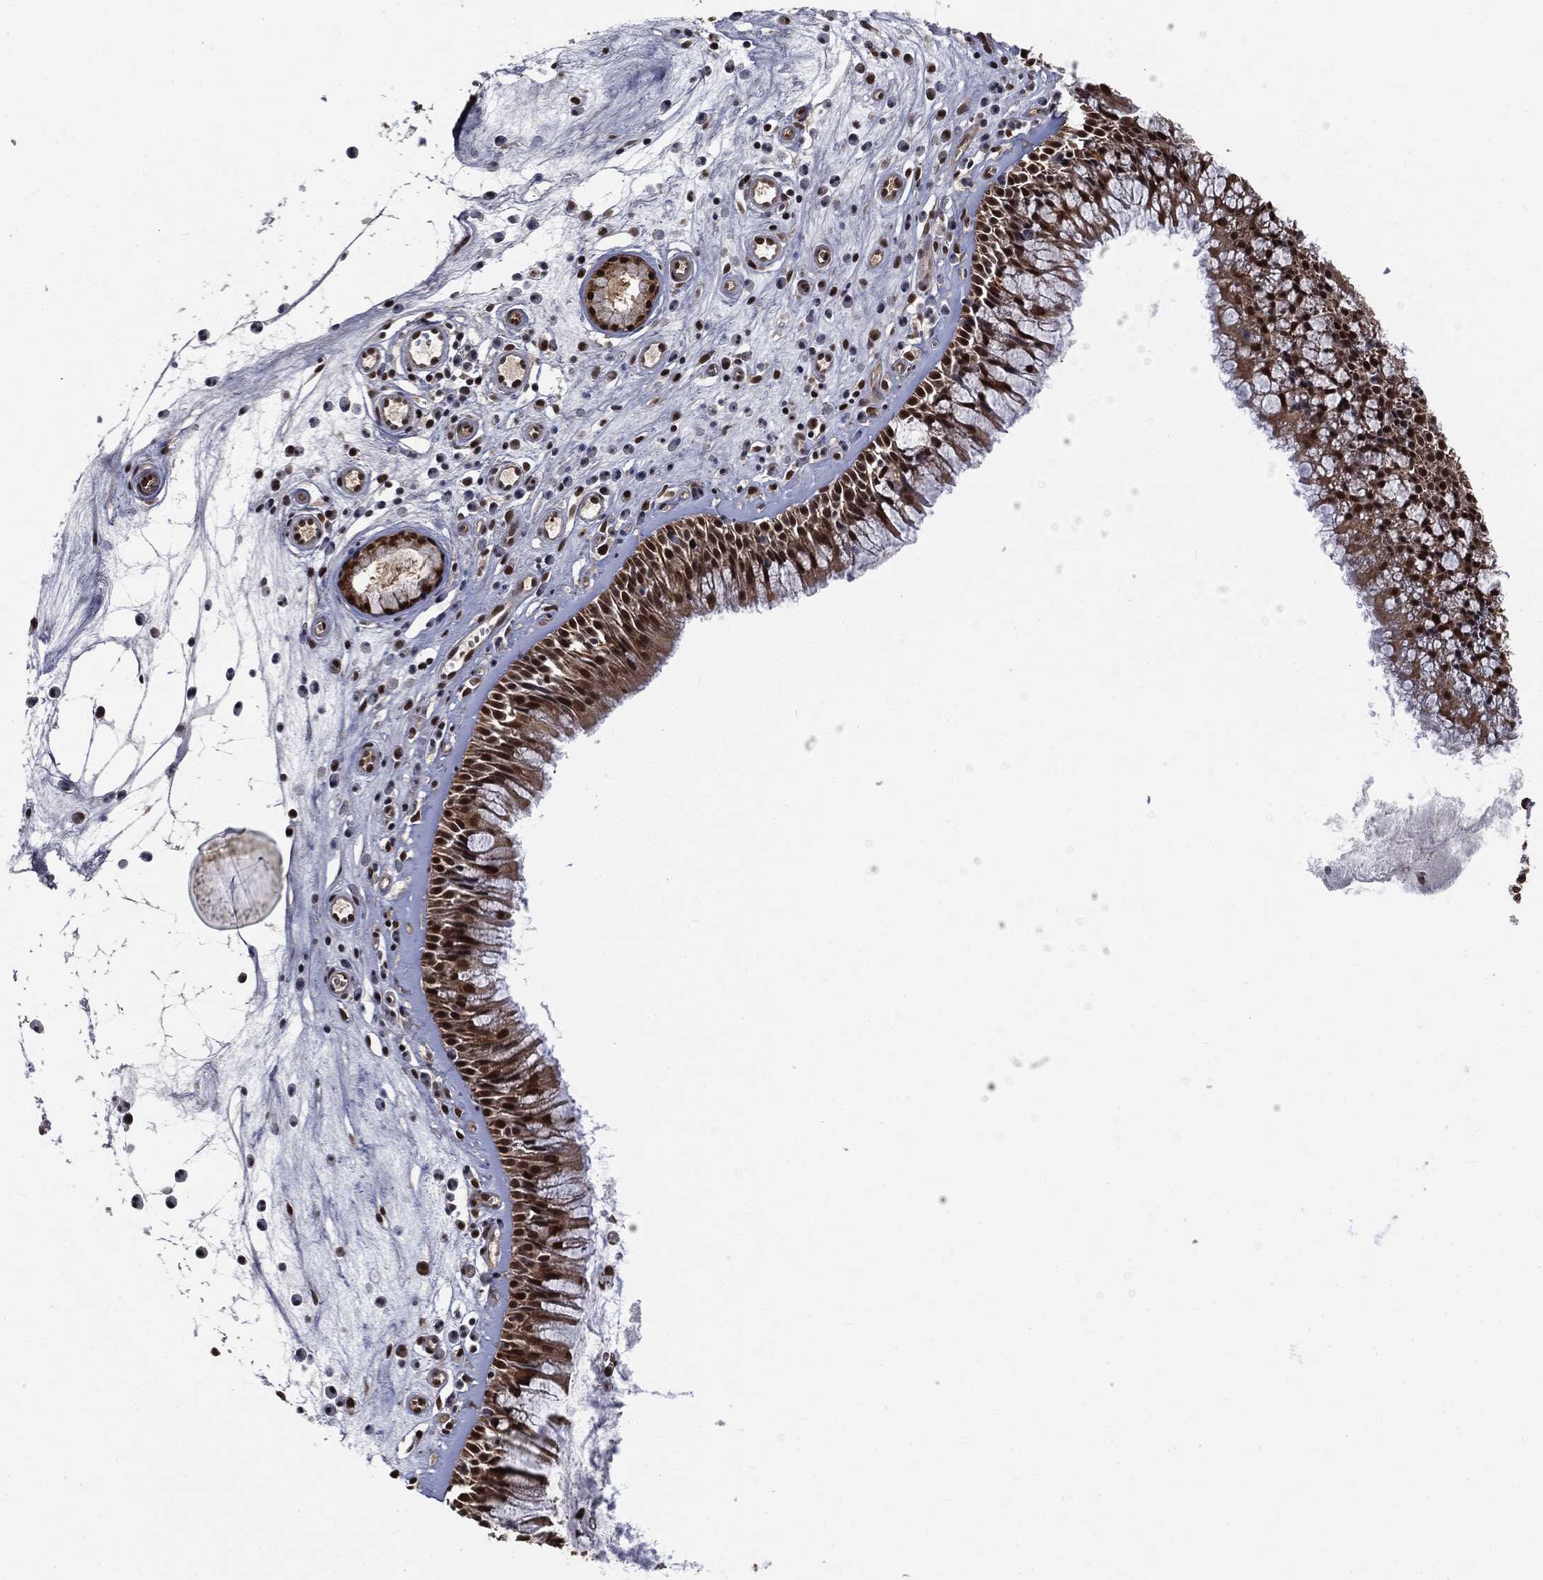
{"staining": {"intensity": "strong", "quantity": ">75%", "location": "cytoplasmic/membranous,nuclear"}, "tissue": "nasopharynx", "cell_type": "Respiratory epithelial cells", "image_type": "normal", "snomed": [{"axis": "morphology", "description": "Normal tissue, NOS"}, {"axis": "topography", "description": "Nasopharynx"}], "caption": "Protein positivity by IHC demonstrates strong cytoplasmic/membranous,nuclear positivity in about >75% of respiratory epithelial cells in normal nasopharynx.", "gene": "SHLD2", "patient": {"sex": "male", "age": 57}}